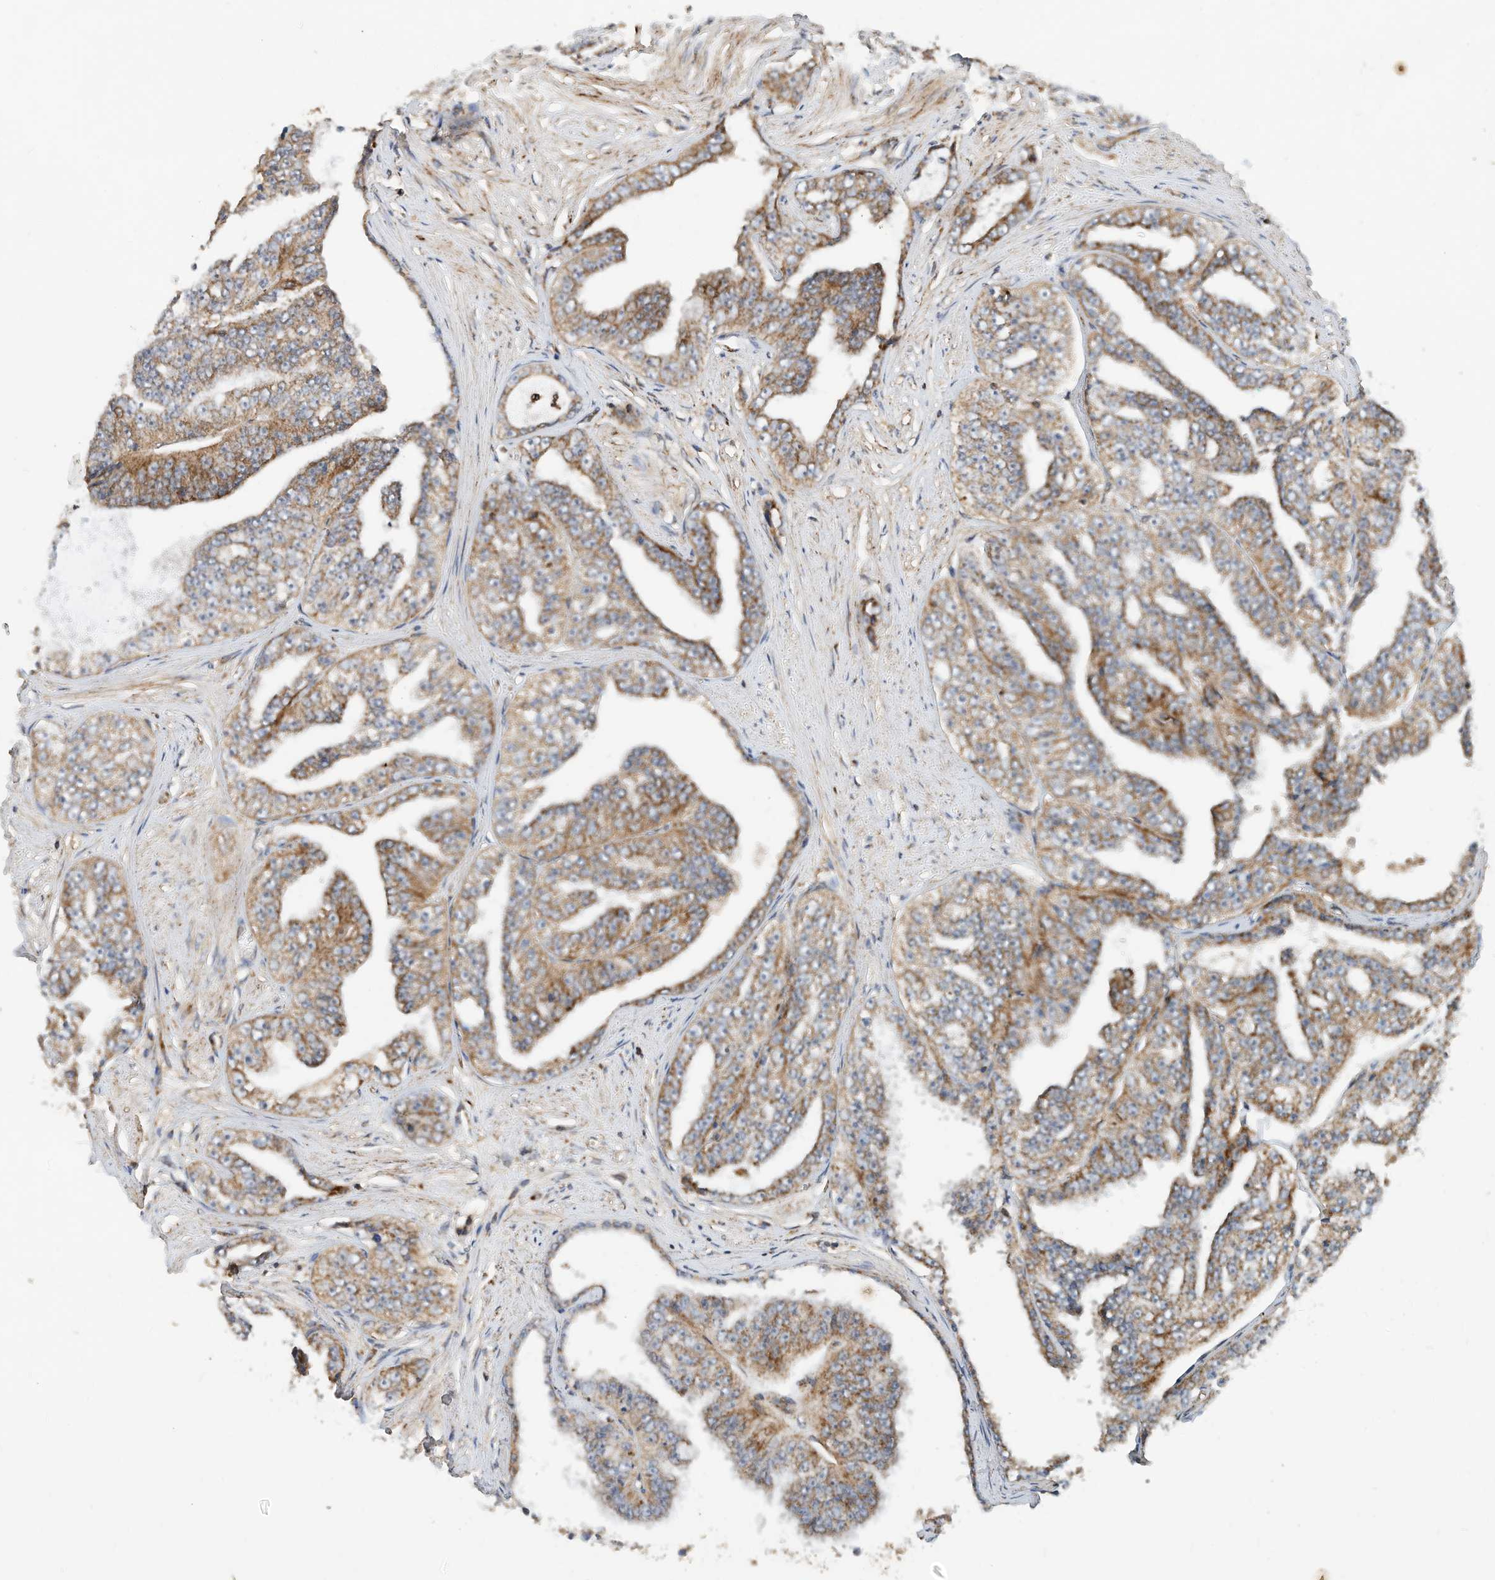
{"staining": {"intensity": "moderate", "quantity": ">75%", "location": "cytoplasmic/membranous"}, "tissue": "prostate cancer", "cell_type": "Tumor cells", "image_type": "cancer", "snomed": [{"axis": "morphology", "description": "Adenocarcinoma, High grade"}, {"axis": "topography", "description": "Prostate"}], "caption": "Tumor cells exhibit medium levels of moderate cytoplasmic/membranous positivity in about >75% of cells in adenocarcinoma (high-grade) (prostate).", "gene": "CPAMD8", "patient": {"sex": "male", "age": 71}}